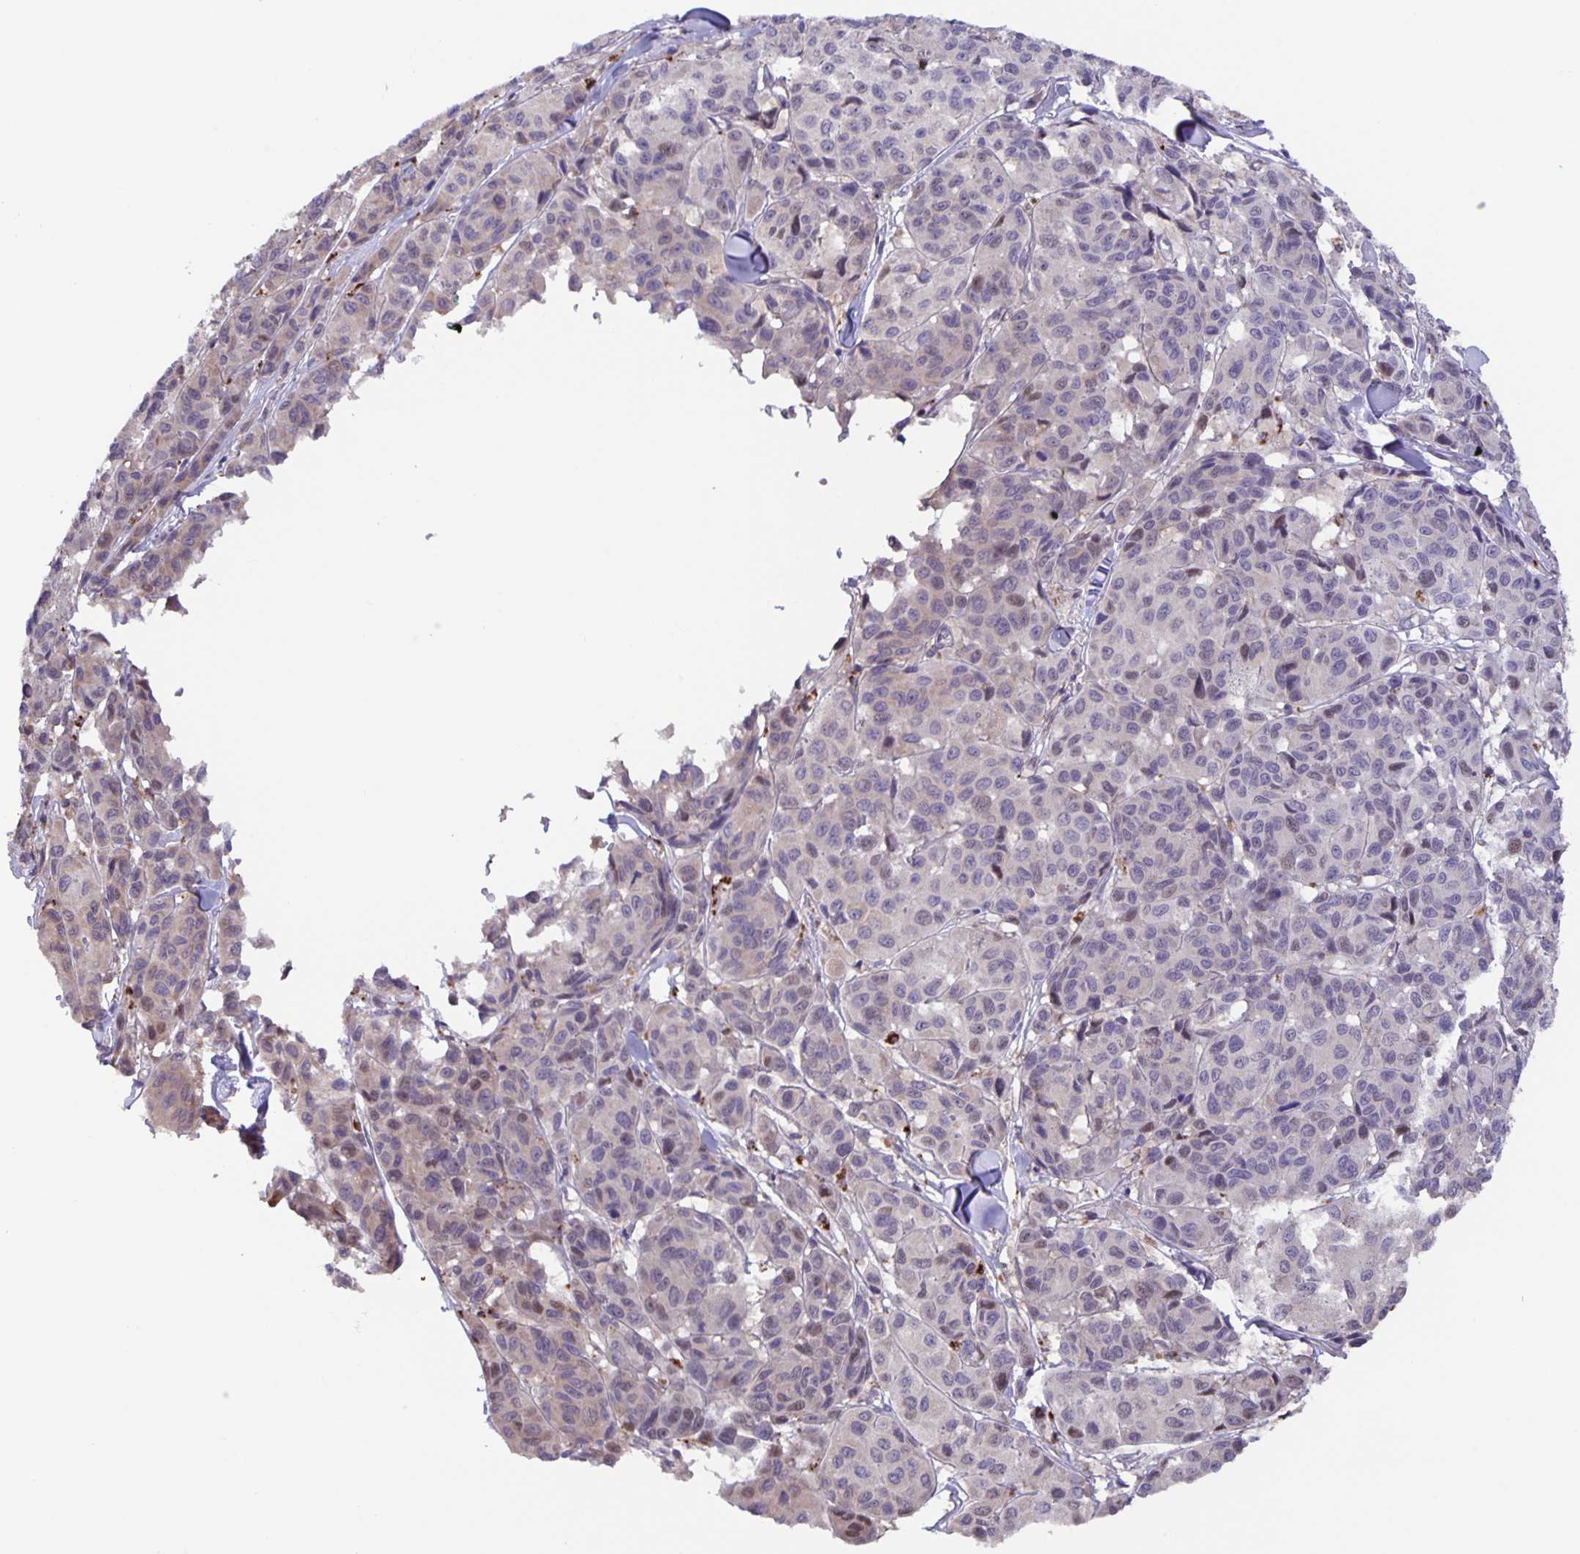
{"staining": {"intensity": "negative", "quantity": "none", "location": "none"}, "tissue": "melanoma", "cell_type": "Tumor cells", "image_type": "cancer", "snomed": [{"axis": "morphology", "description": "Malignant melanoma, NOS"}, {"axis": "topography", "description": "Skin"}], "caption": "Immunohistochemistry (IHC) of human melanoma exhibits no positivity in tumor cells.", "gene": "MAPK12", "patient": {"sex": "female", "age": 66}}